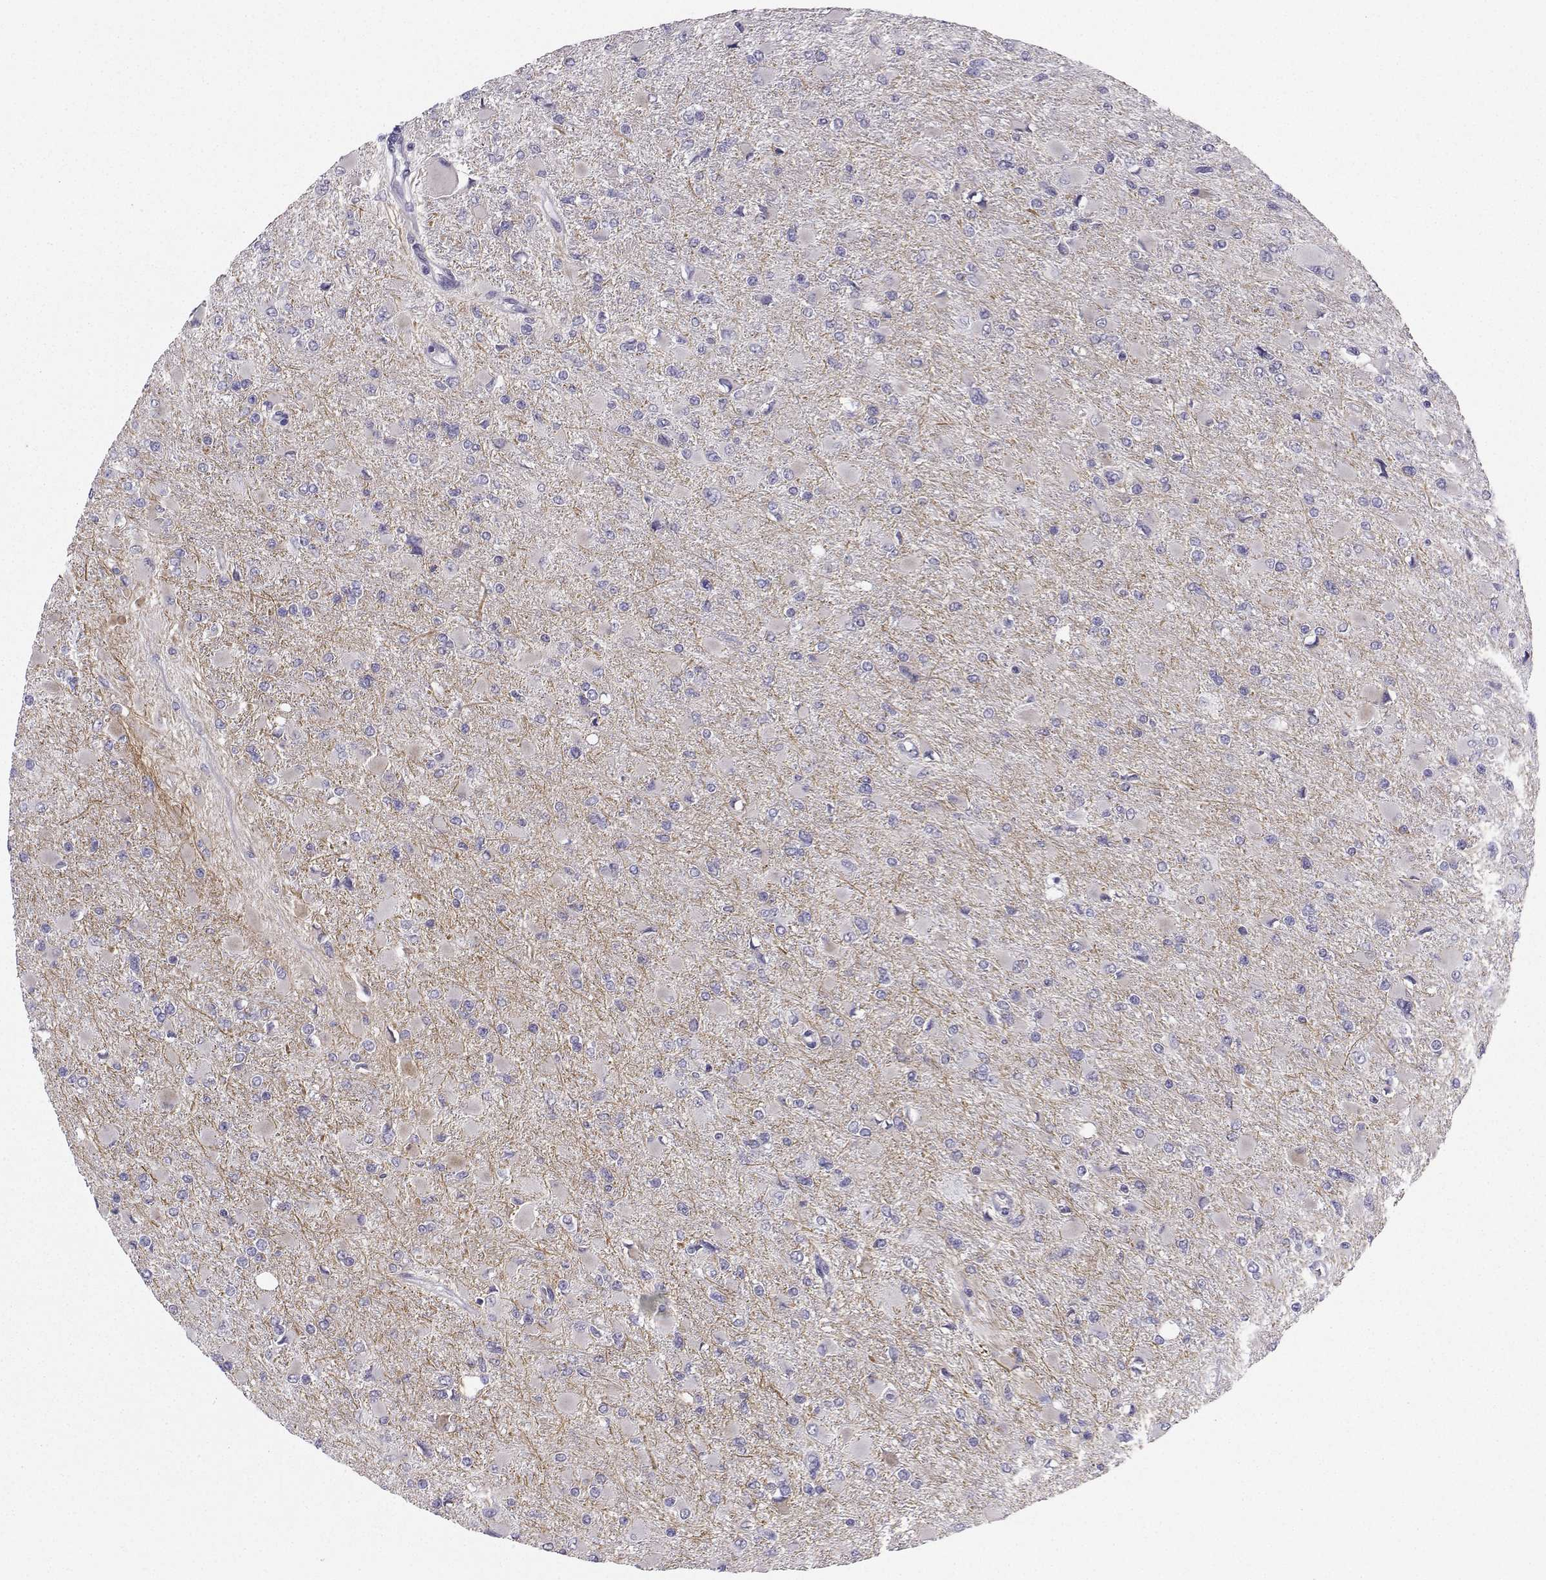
{"staining": {"intensity": "negative", "quantity": "none", "location": "none"}, "tissue": "glioma", "cell_type": "Tumor cells", "image_type": "cancer", "snomed": [{"axis": "morphology", "description": "Glioma, malignant, High grade"}, {"axis": "topography", "description": "Cerebral cortex"}], "caption": "High magnification brightfield microscopy of malignant glioma (high-grade) stained with DAB (3,3'-diaminobenzidine) (brown) and counterstained with hematoxylin (blue): tumor cells show no significant positivity.", "gene": "CALY", "patient": {"sex": "female", "age": 36}}